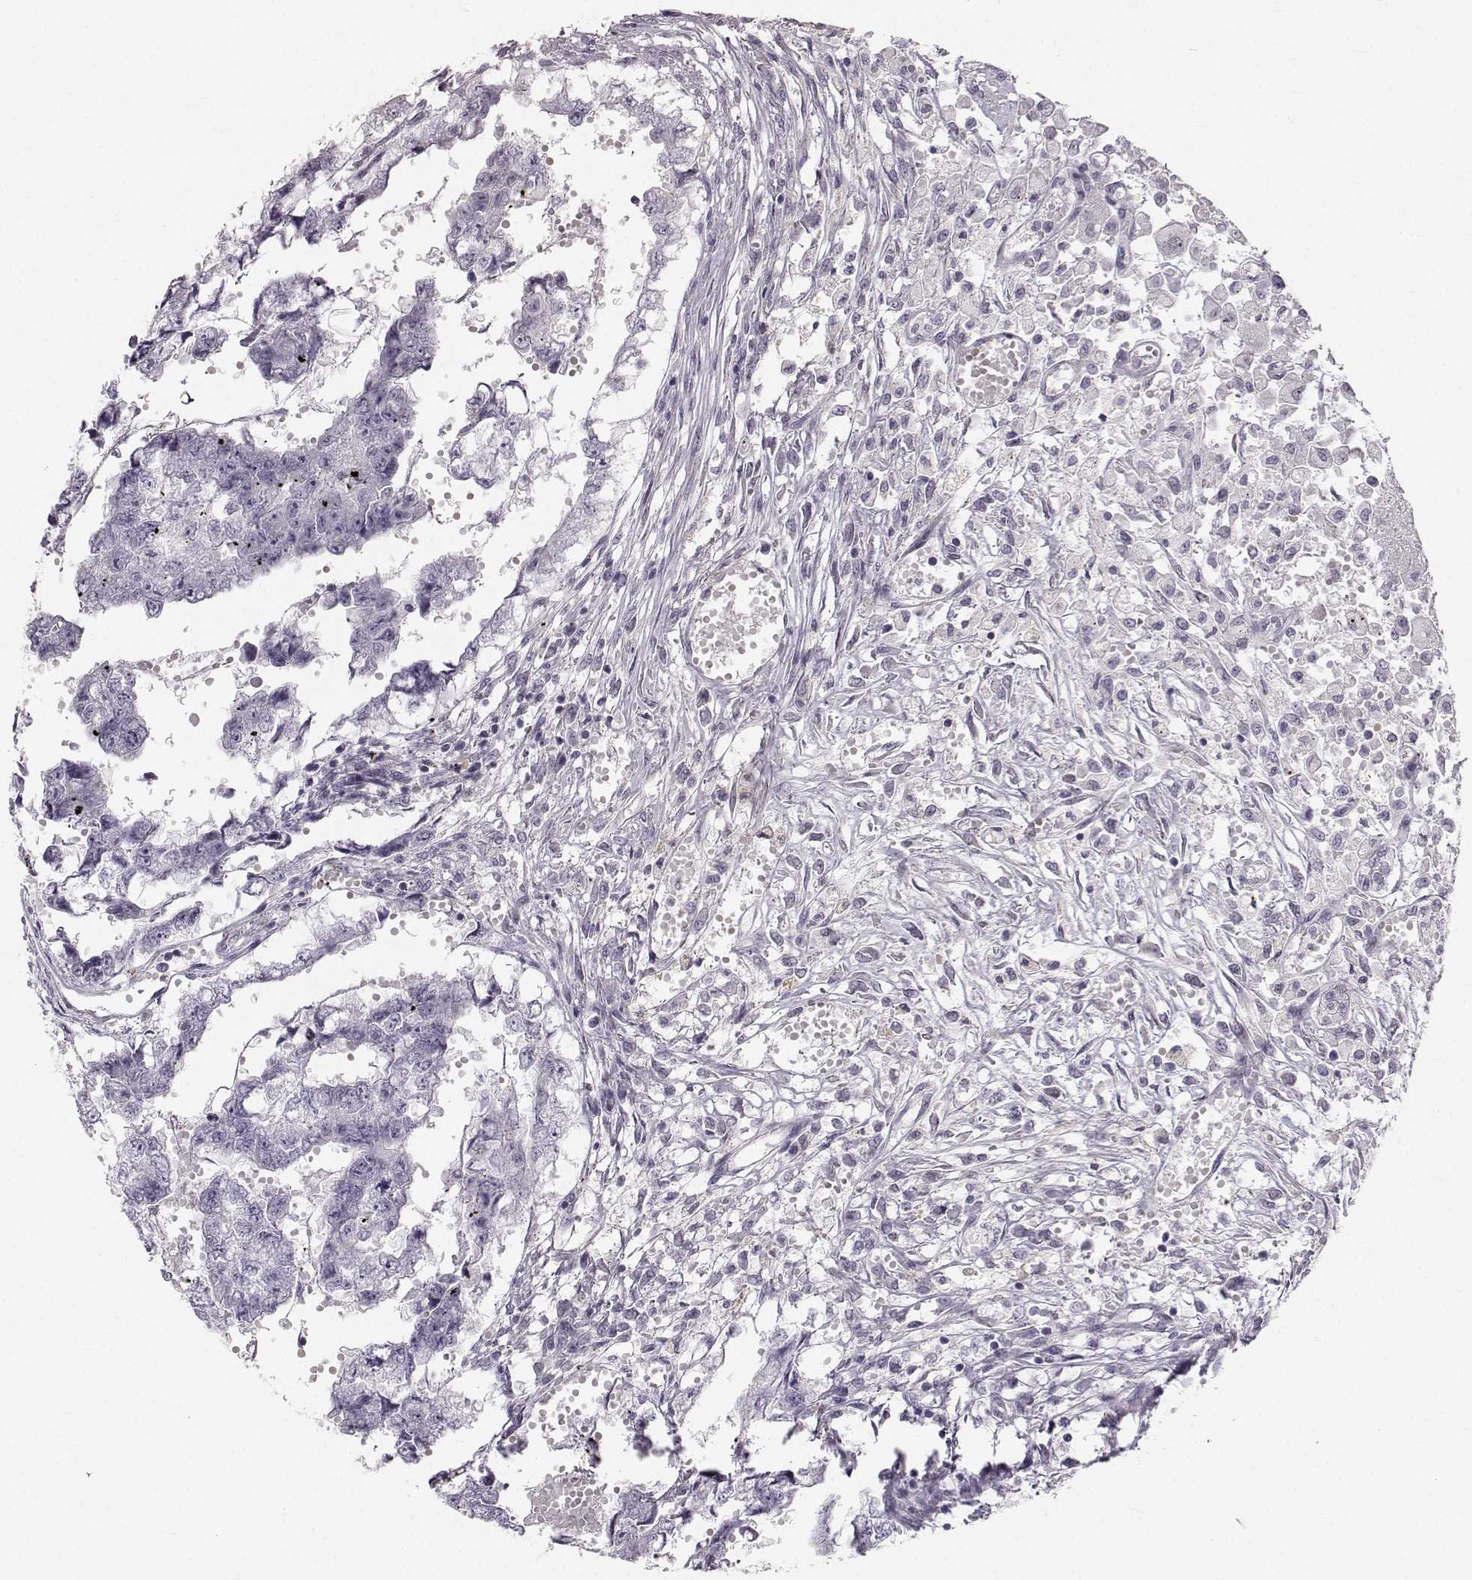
{"staining": {"intensity": "negative", "quantity": "none", "location": "none"}, "tissue": "testis cancer", "cell_type": "Tumor cells", "image_type": "cancer", "snomed": [{"axis": "morphology", "description": "Carcinoma, Embryonal, NOS"}, {"axis": "morphology", "description": "Teratoma, malignant, NOS"}, {"axis": "topography", "description": "Testis"}], "caption": "Protein analysis of malignant teratoma (testis) exhibits no significant staining in tumor cells.", "gene": "OIP5", "patient": {"sex": "male", "age": 44}}